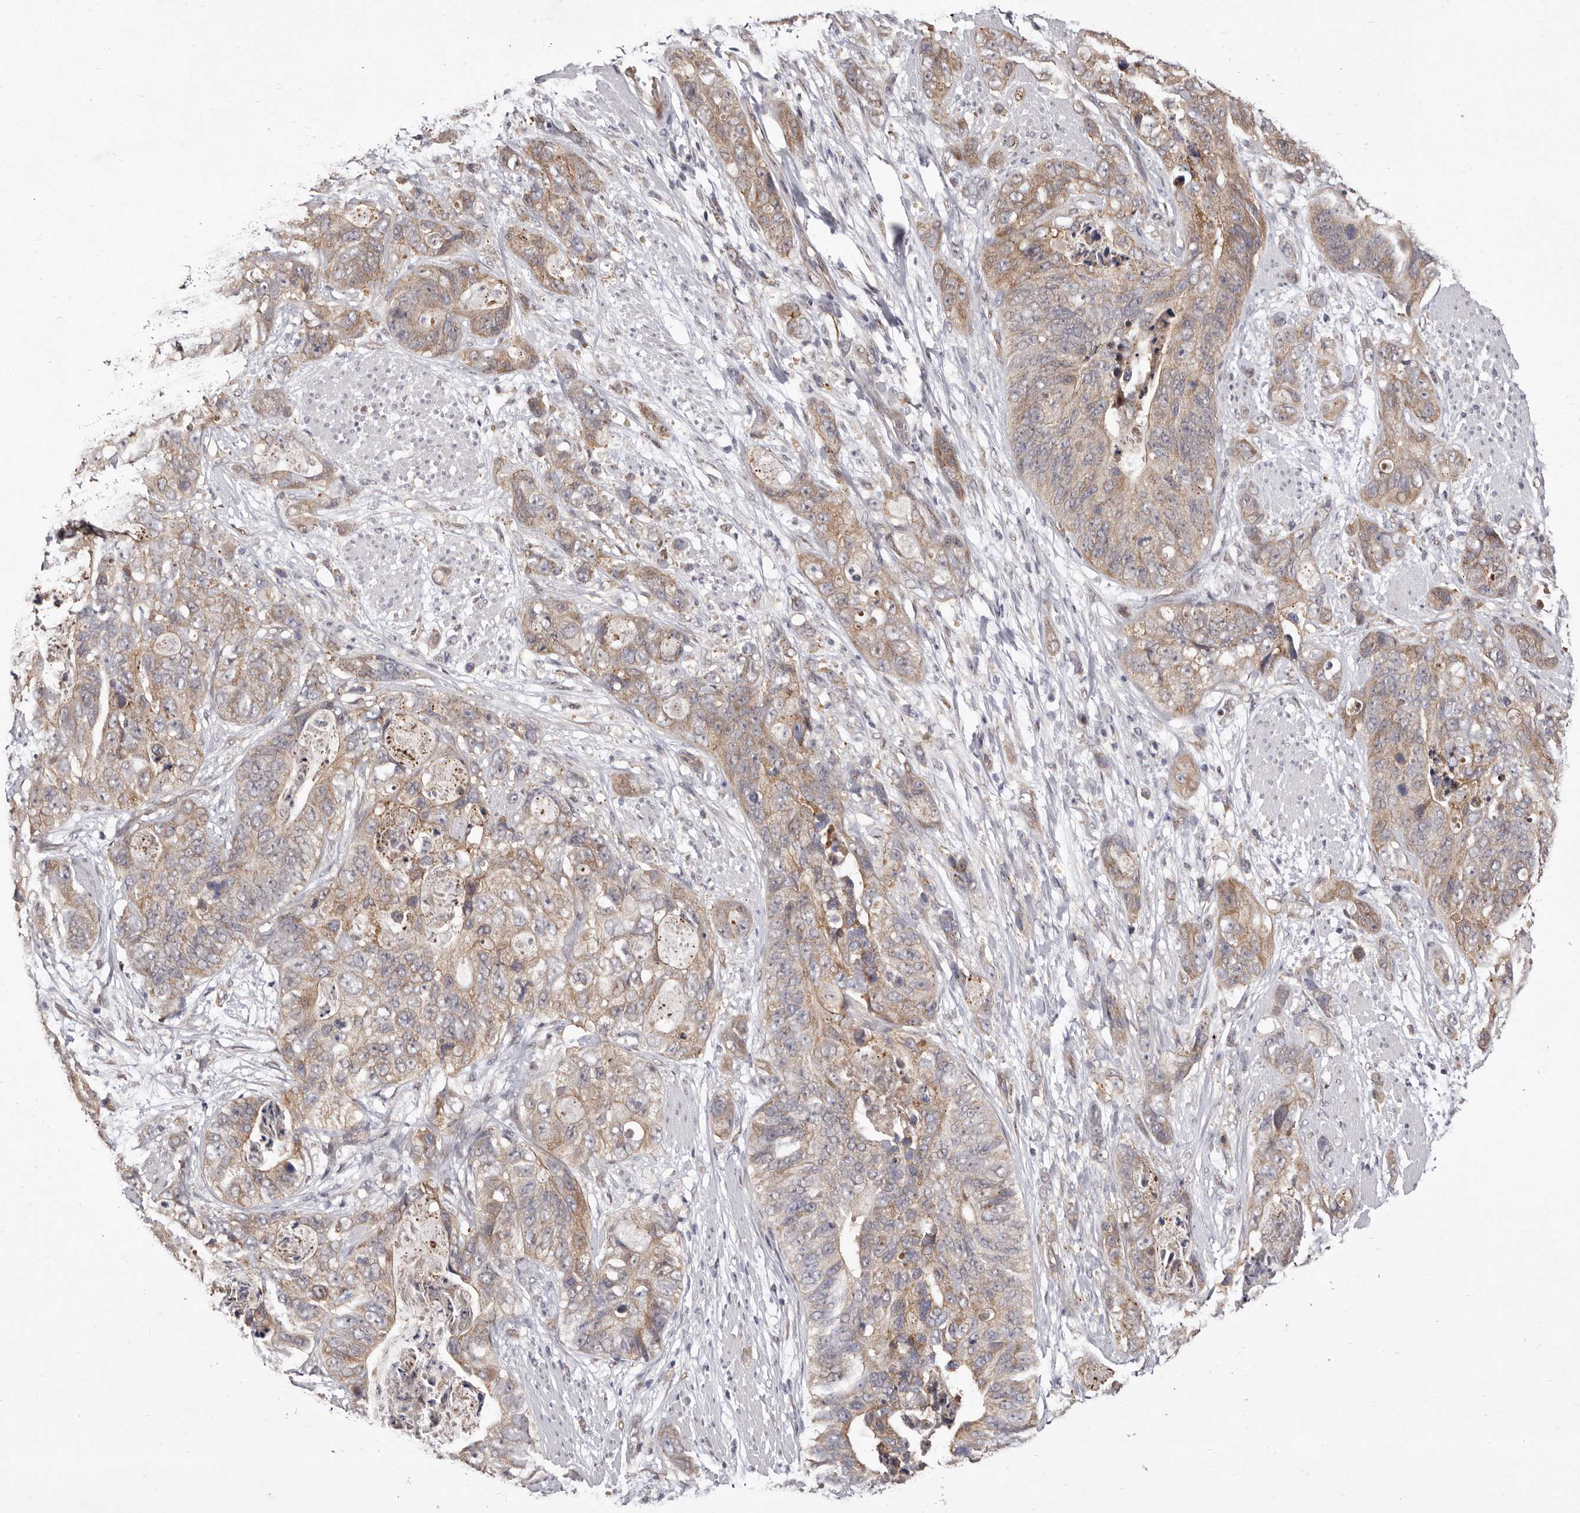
{"staining": {"intensity": "weak", "quantity": ">75%", "location": "cytoplasmic/membranous"}, "tissue": "stomach cancer", "cell_type": "Tumor cells", "image_type": "cancer", "snomed": [{"axis": "morphology", "description": "Adenocarcinoma, NOS"}, {"axis": "topography", "description": "Stomach"}], "caption": "Approximately >75% of tumor cells in human stomach adenocarcinoma display weak cytoplasmic/membranous protein staining as visualized by brown immunohistochemical staining.", "gene": "GLRX3", "patient": {"sex": "female", "age": 89}}